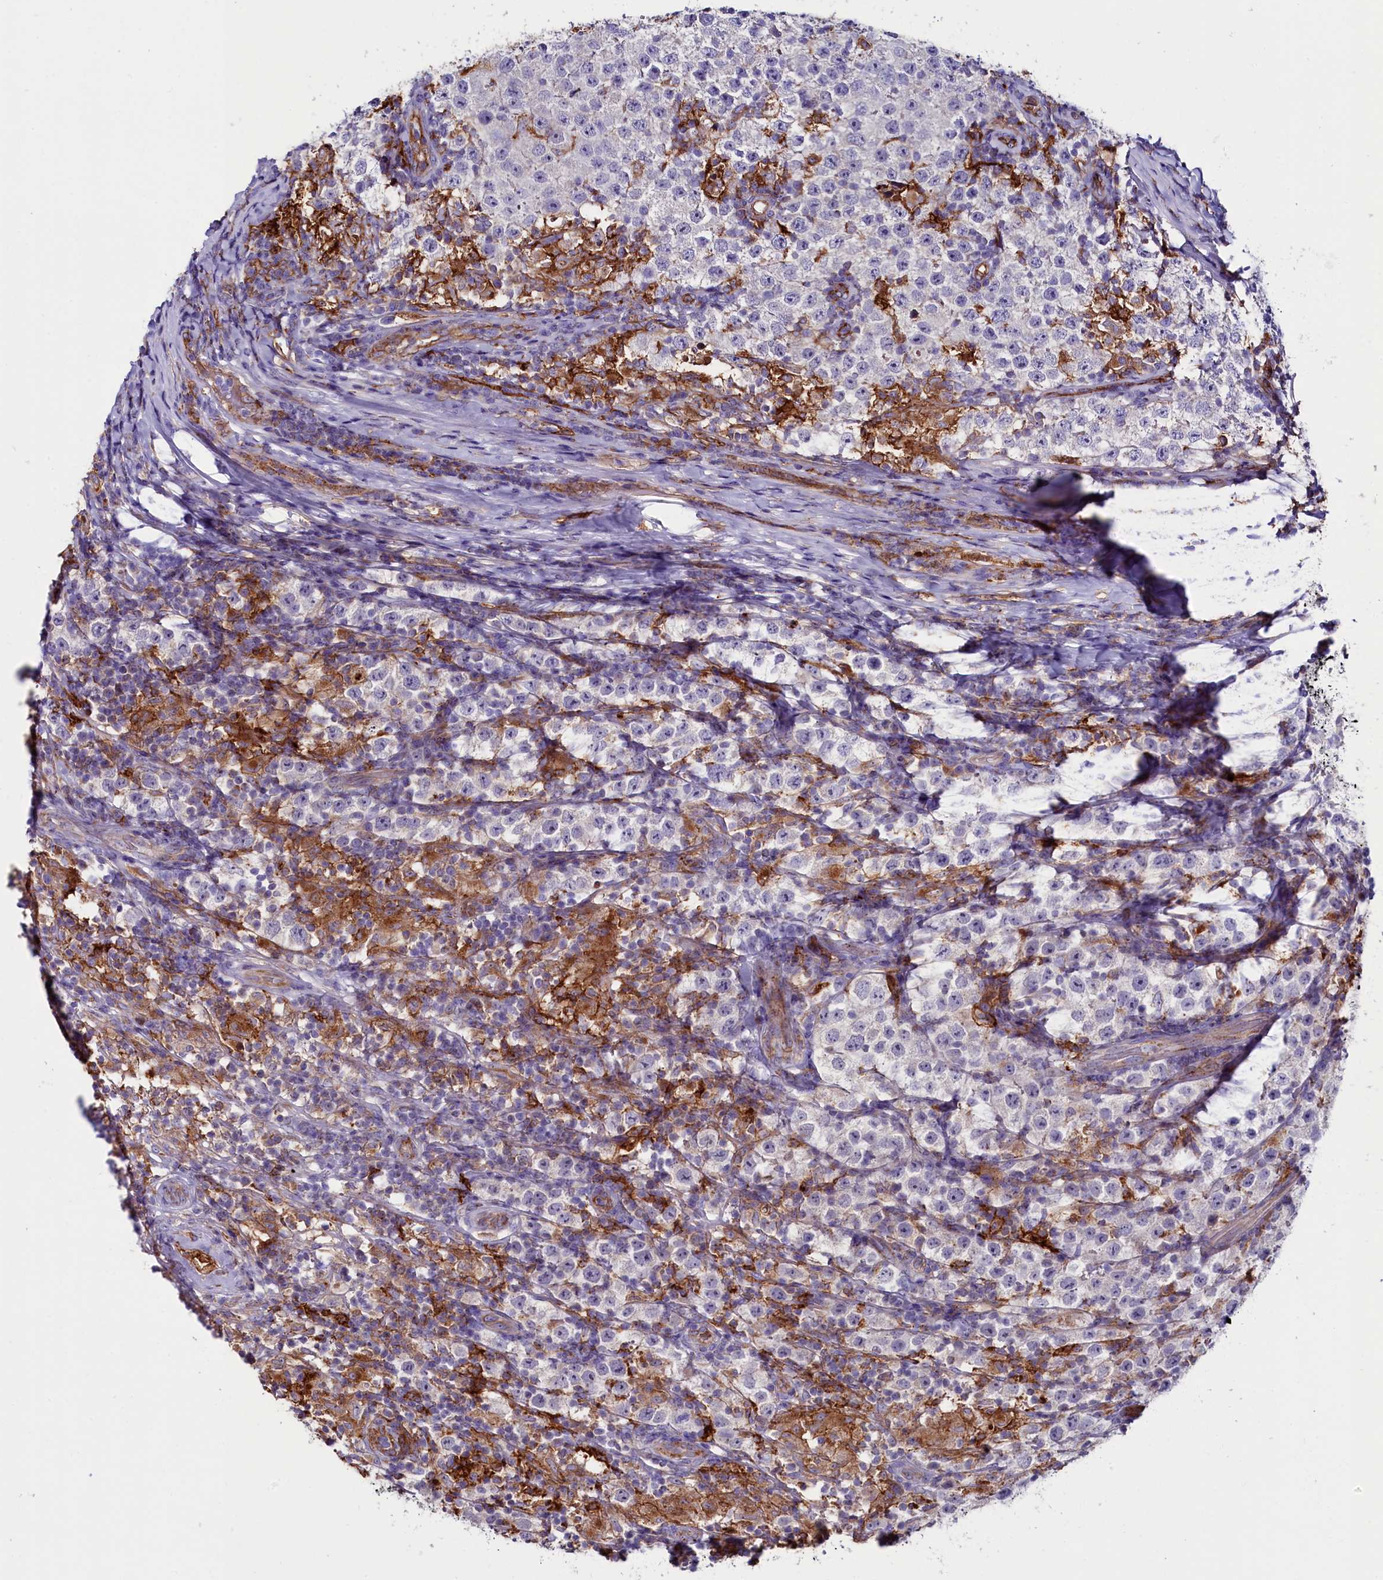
{"staining": {"intensity": "negative", "quantity": "none", "location": "none"}, "tissue": "testis cancer", "cell_type": "Tumor cells", "image_type": "cancer", "snomed": [{"axis": "morphology", "description": "Normal tissue, NOS"}, {"axis": "morphology", "description": "Urothelial carcinoma, High grade"}, {"axis": "morphology", "description": "Seminoma, NOS"}, {"axis": "morphology", "description": "Carcinoma, Embryonal, NOS"}, {"axis": "topography", "description": "Urinary bladder"}, {"axis": "topography", "description": "Testis"}], "caption": "Immunohistochemical staining of testis high-grade urothelial carcinoma displays no significant positivity in tumor cells.", "gene": "IL20RA", "patient": {"sex": "male", "age": 41}}